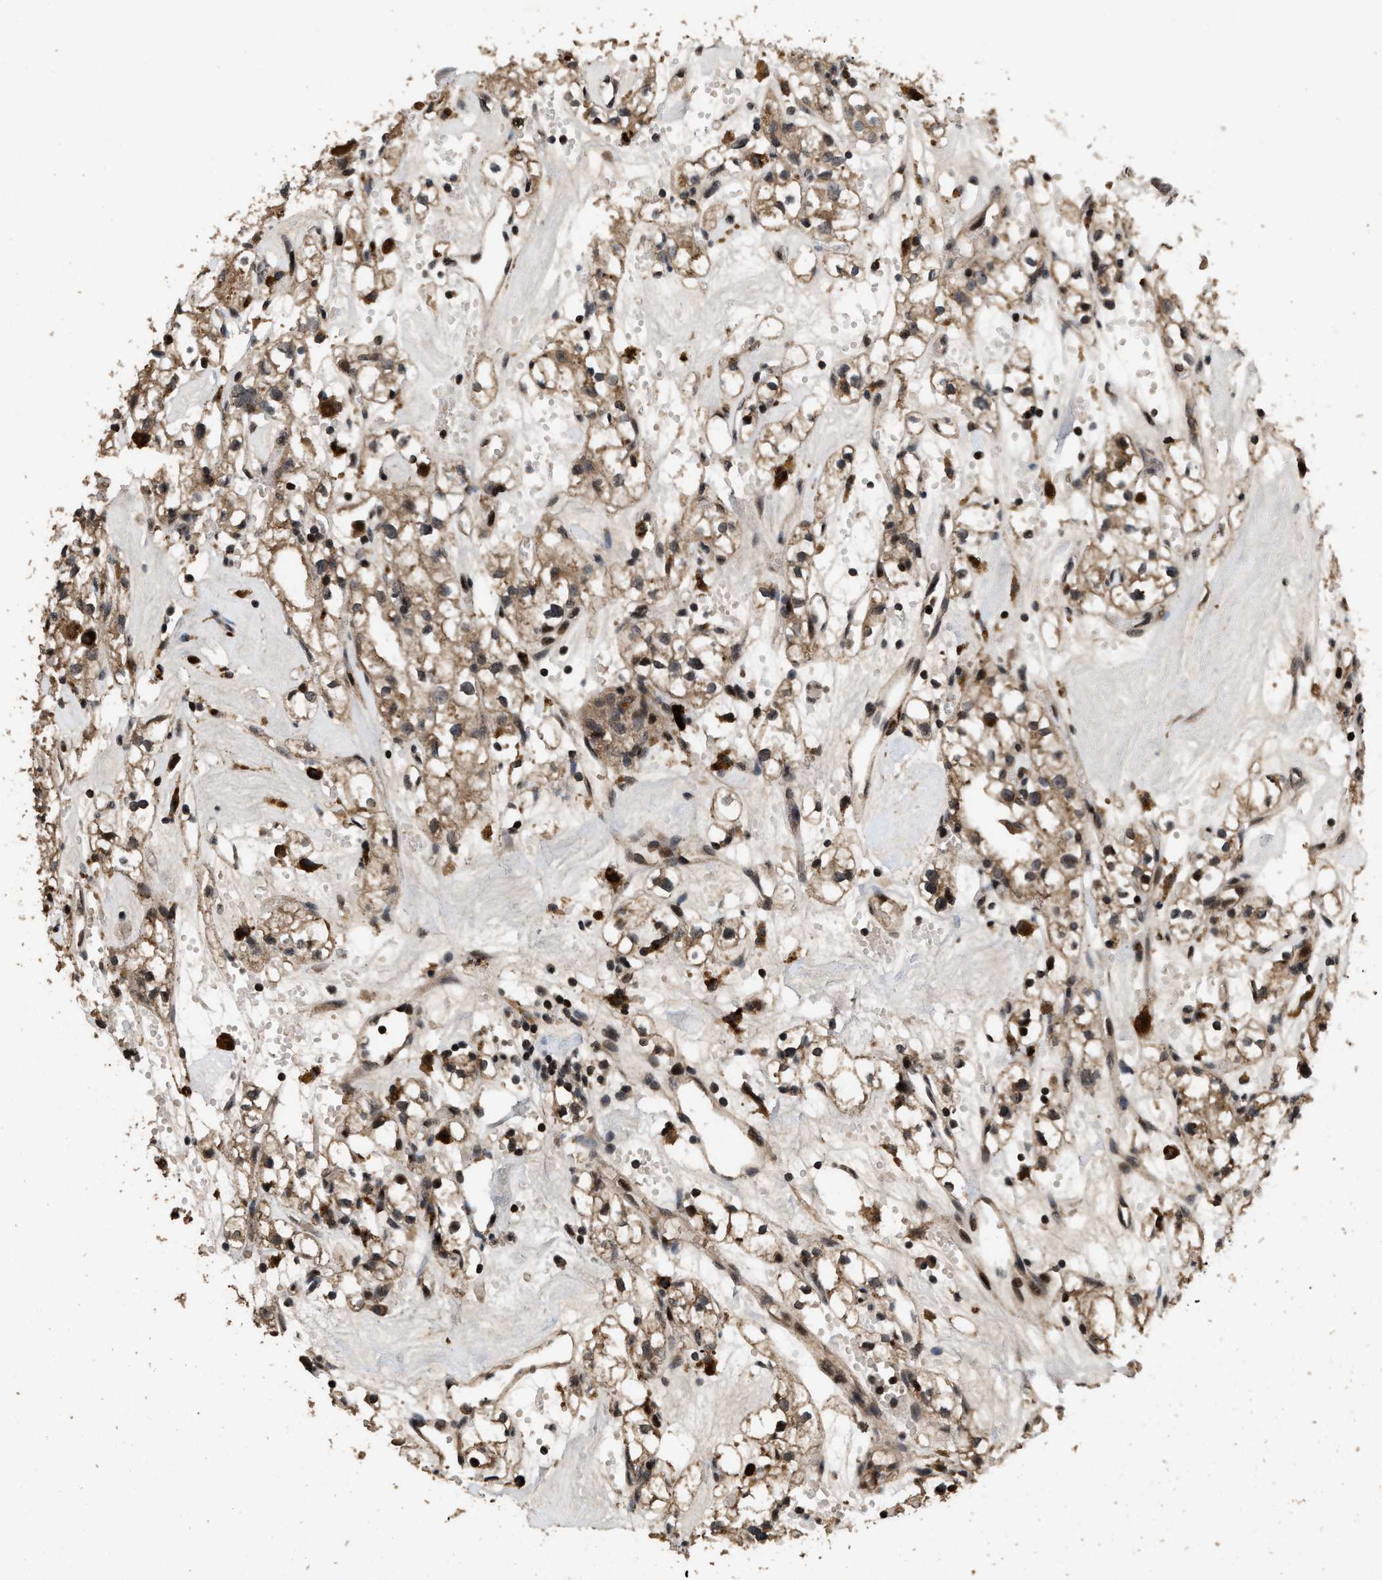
{"staining": {"intensity": "weak", "quantity": "25%-75%", "location": "cytoplasmic/membranous,nuclear"}, "tissue": "renal cancer", "cell_type": "Tumor cells", "image_type": "cancer", "snomed": [{"axis": "morphology", "description": "Adenocarcinoma, NOS"}, {"axis": "topography", "description": "Kidney"}], "caption": "DAB (3,3'-diaminobenzidine) immunohistochemical staining of adenocarcinoma (renal) shows weak cytoplasmic/membranous and nuclear protein positivity in about 25%-75% of tumor cells.", "gene": "HAUS6", "patient": {"sex": "male", "age": 56}}